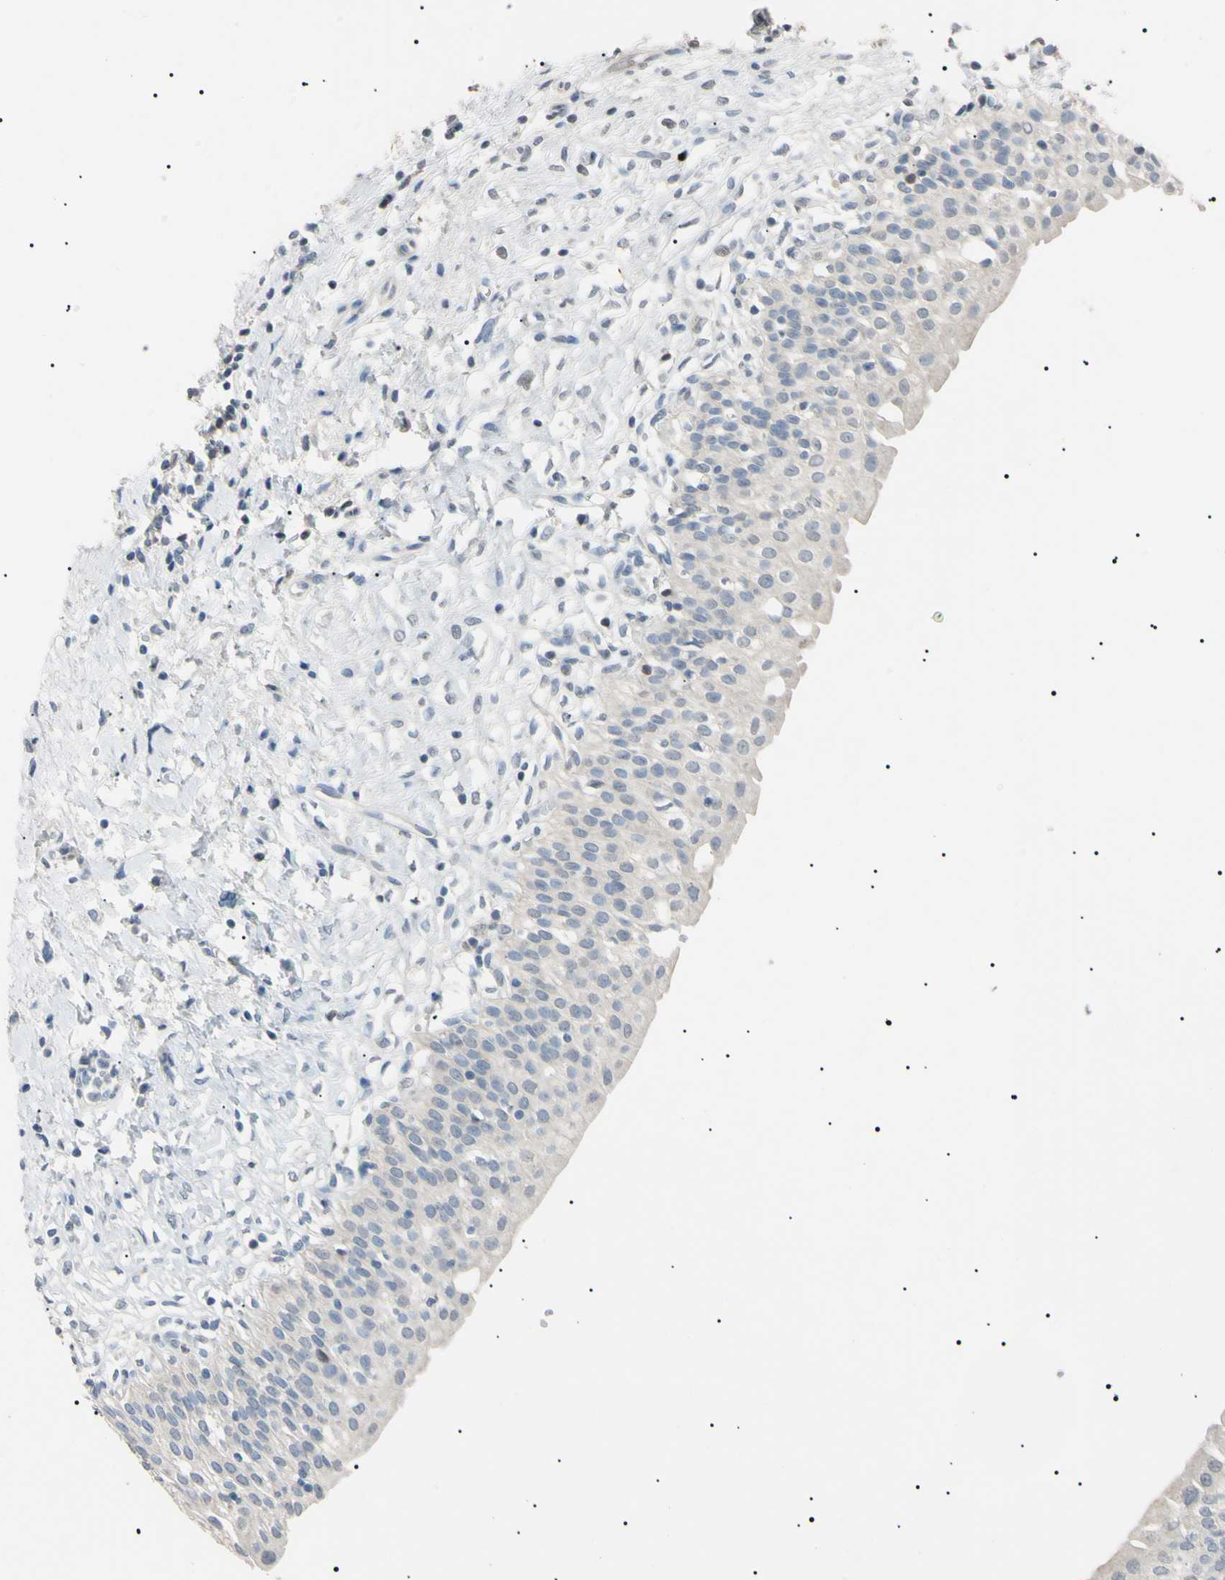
{"staining": {"intensity": "weak", "quantity": "<25%", "location": "nuclear"}, "tissue": "urinary bladder", "cell_type": "Urothelial cells", "image_type": "normal", "snomed": [{"axis": "morphology", "description": "Normal tissue, NOS"}, {"axis": "topography", "description": "Urinary bladder"}], "caption": "This is an immunohistochemistry photomicrograph of normal human urinary bladder. There is no positivity in urothelial cells.", "gene": "CGB3", "patient": {"sex": "male", "age": 55}}